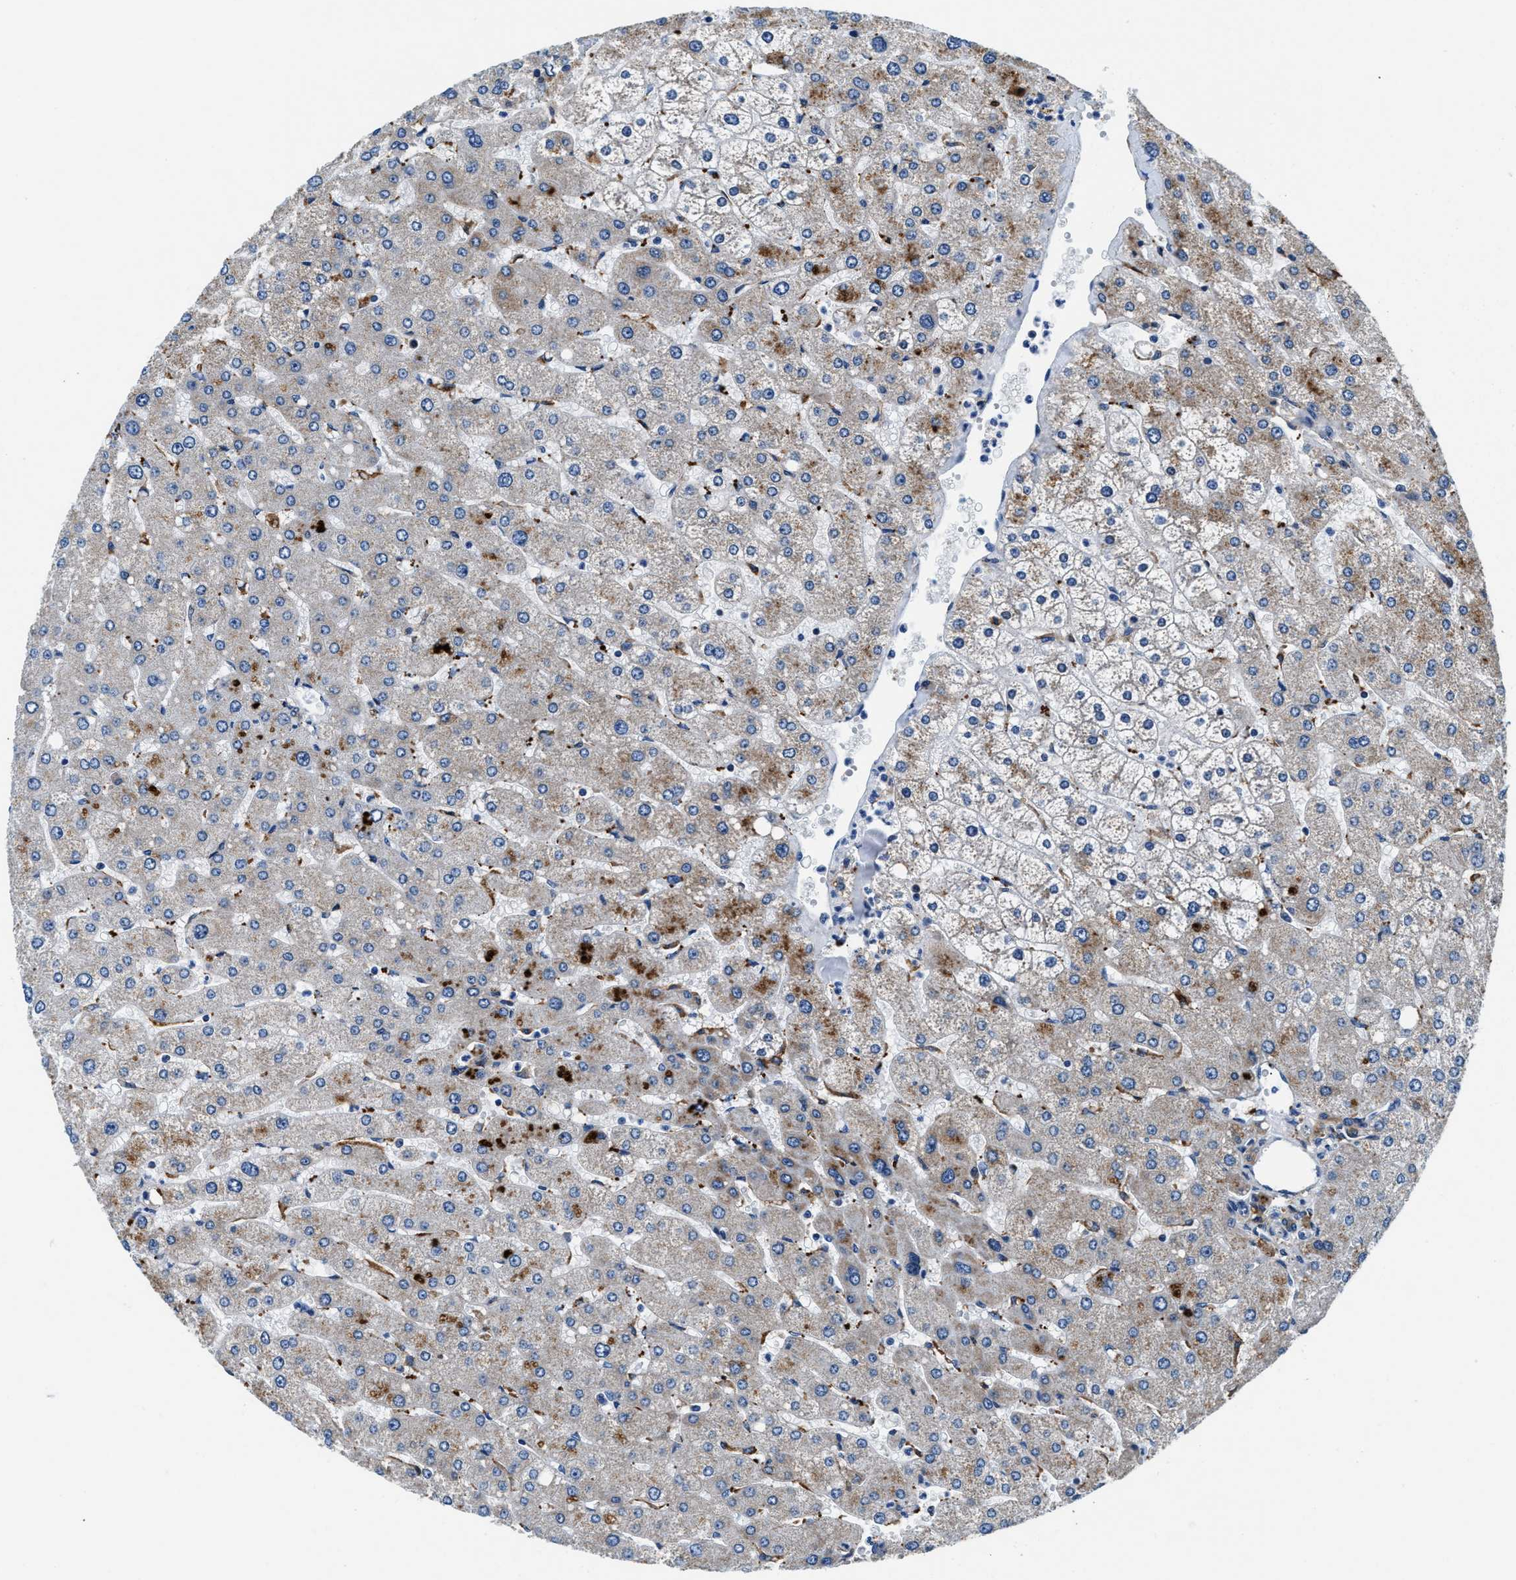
{"staining": {"intensity": "weak", "quantity": ">75%", "location": "cytoplasmic/membranous"}, "tissue": "liver", "cell_type": "Cholangiocytes", "image_type": "normal", "snomed": [{"axis": "morphology", "description": "Normal tissue, NOS"}, {"axis": "topography", "description": "Liver"}], "caption": "An image showing weak cytoplasmic/membranous expression in approximately >75% of cholangiocytes in normal liver, as visualized by brown immunohistochemical staining.", "gene": "SLFN11", "patient": {"sex": "male", "age": 55}}